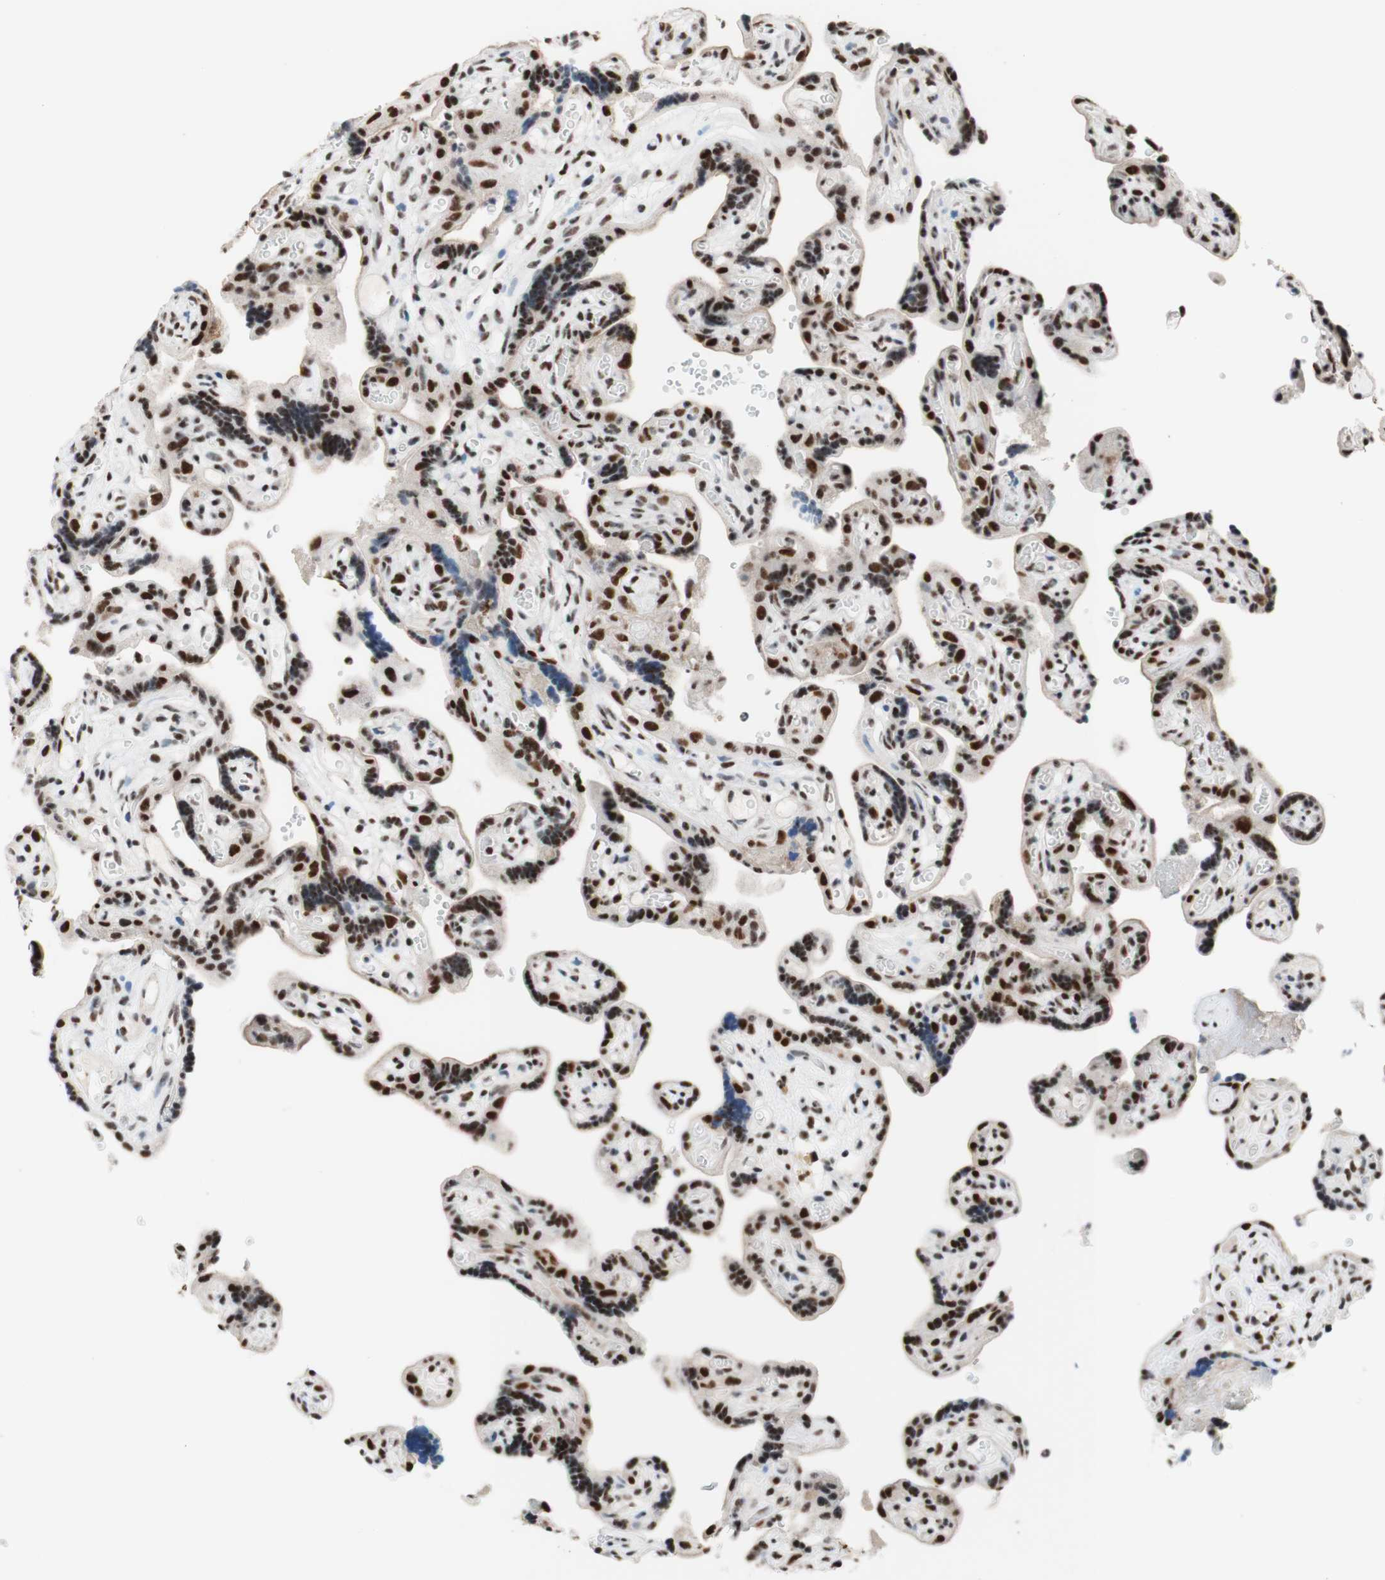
{"staining": {"intensity": "strong", "quantity": ">75%", "location": "cytoplasmic/membranous,nuclear"}, "tissue": "placenta", "cell_type": "Trophoblastic cells", "image_type": "normal", "snomed": [{"axis": "morphology", "description": "Normal tissue, NOS"}, {"axis": "topography", "description": "Placenta"}], "caption": "Trophoblastic cells exhibit high levels of strong cytoplasmic/membranous,nuclear staining in approximately >75% of cells in normal human placenta. (DAB IHC with brightfield microscopy, high magnification).", "gene": "PRPF19", "patient": {"sex": "female", "age": 30}}